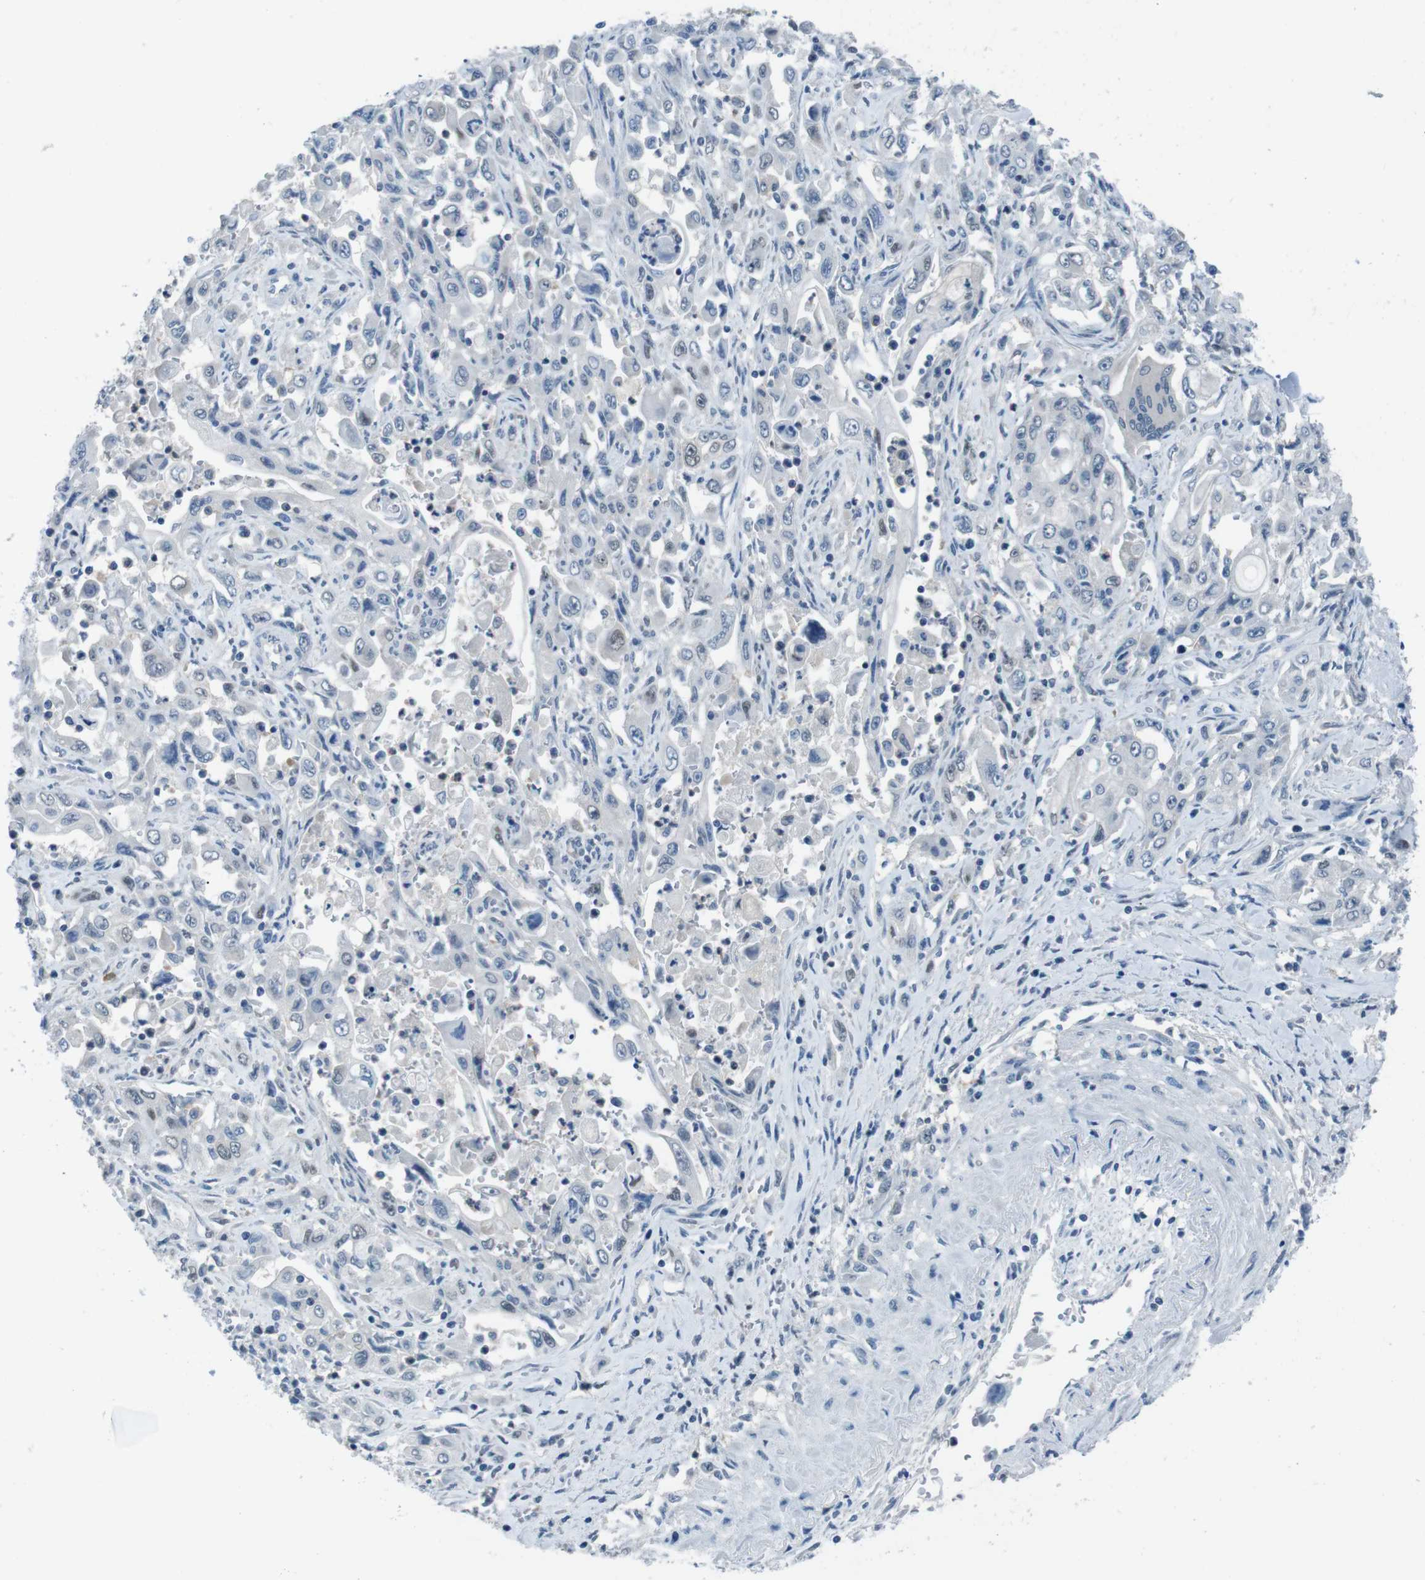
{"staining": {"intensity": "negative", "quantity": "none", "location": "none"}, "tissue": "pancreatic cancer", "cell_type": "Tumor cells", "image_type": "cancer", "snomed": [{"axis": "morphology", "description": "Adenocarcinoma, NOS"}, {"axis": "topography", "description": "Pancreas"}], "caption": "IHC image of neoplastic tissue: human pancreatic cancer stained with DAB (3,3'-diaminobenzidine) shows no significant protein expression in tumor cells.", "gene": "NANOS2", "patient": {"sex": "male", "age": 70}}